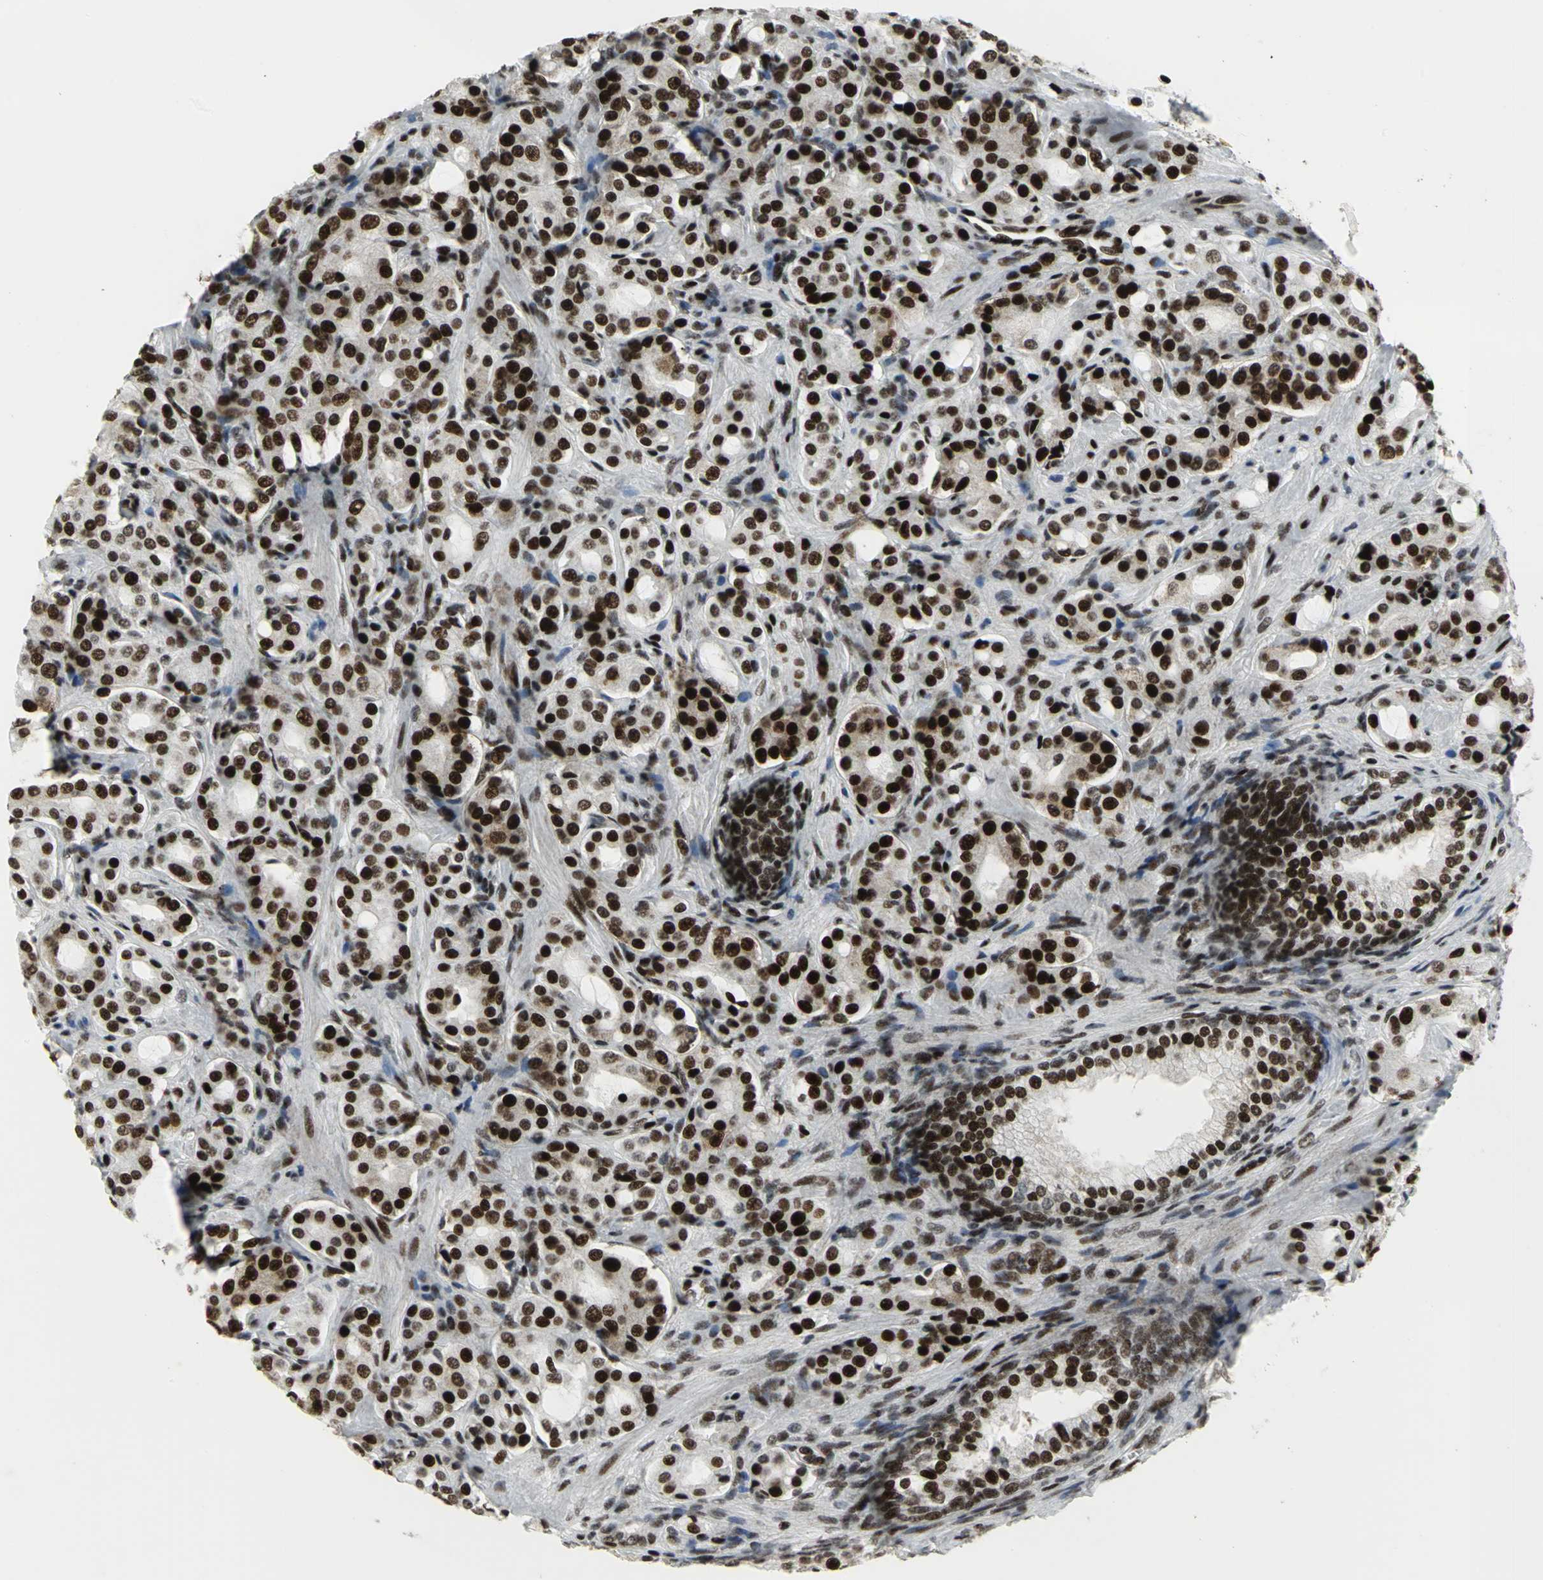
{"staining": {"intensity": "strong", "quantity": ">75%", "location": "cytoplasmic/membranous"}, "tissue": "prostate cancer", "cell_type": "Tumor cells", "image_type": "cancer", "snomed": [{"axis": "morphology", "description": "Adenocarcinoma, High grade"}, {"axis": "topography", "description": "Prostate"}], "caption": "An IHC image of tumor tissue is shown. Protein staining in brown highlights strong cytoplasmic/membranous positivity in adenocarcinoma (high-grade) (prostate) within tumor cells.", "gene": "SMARCA4", "patient": {"sex": "male", "age": 72}}